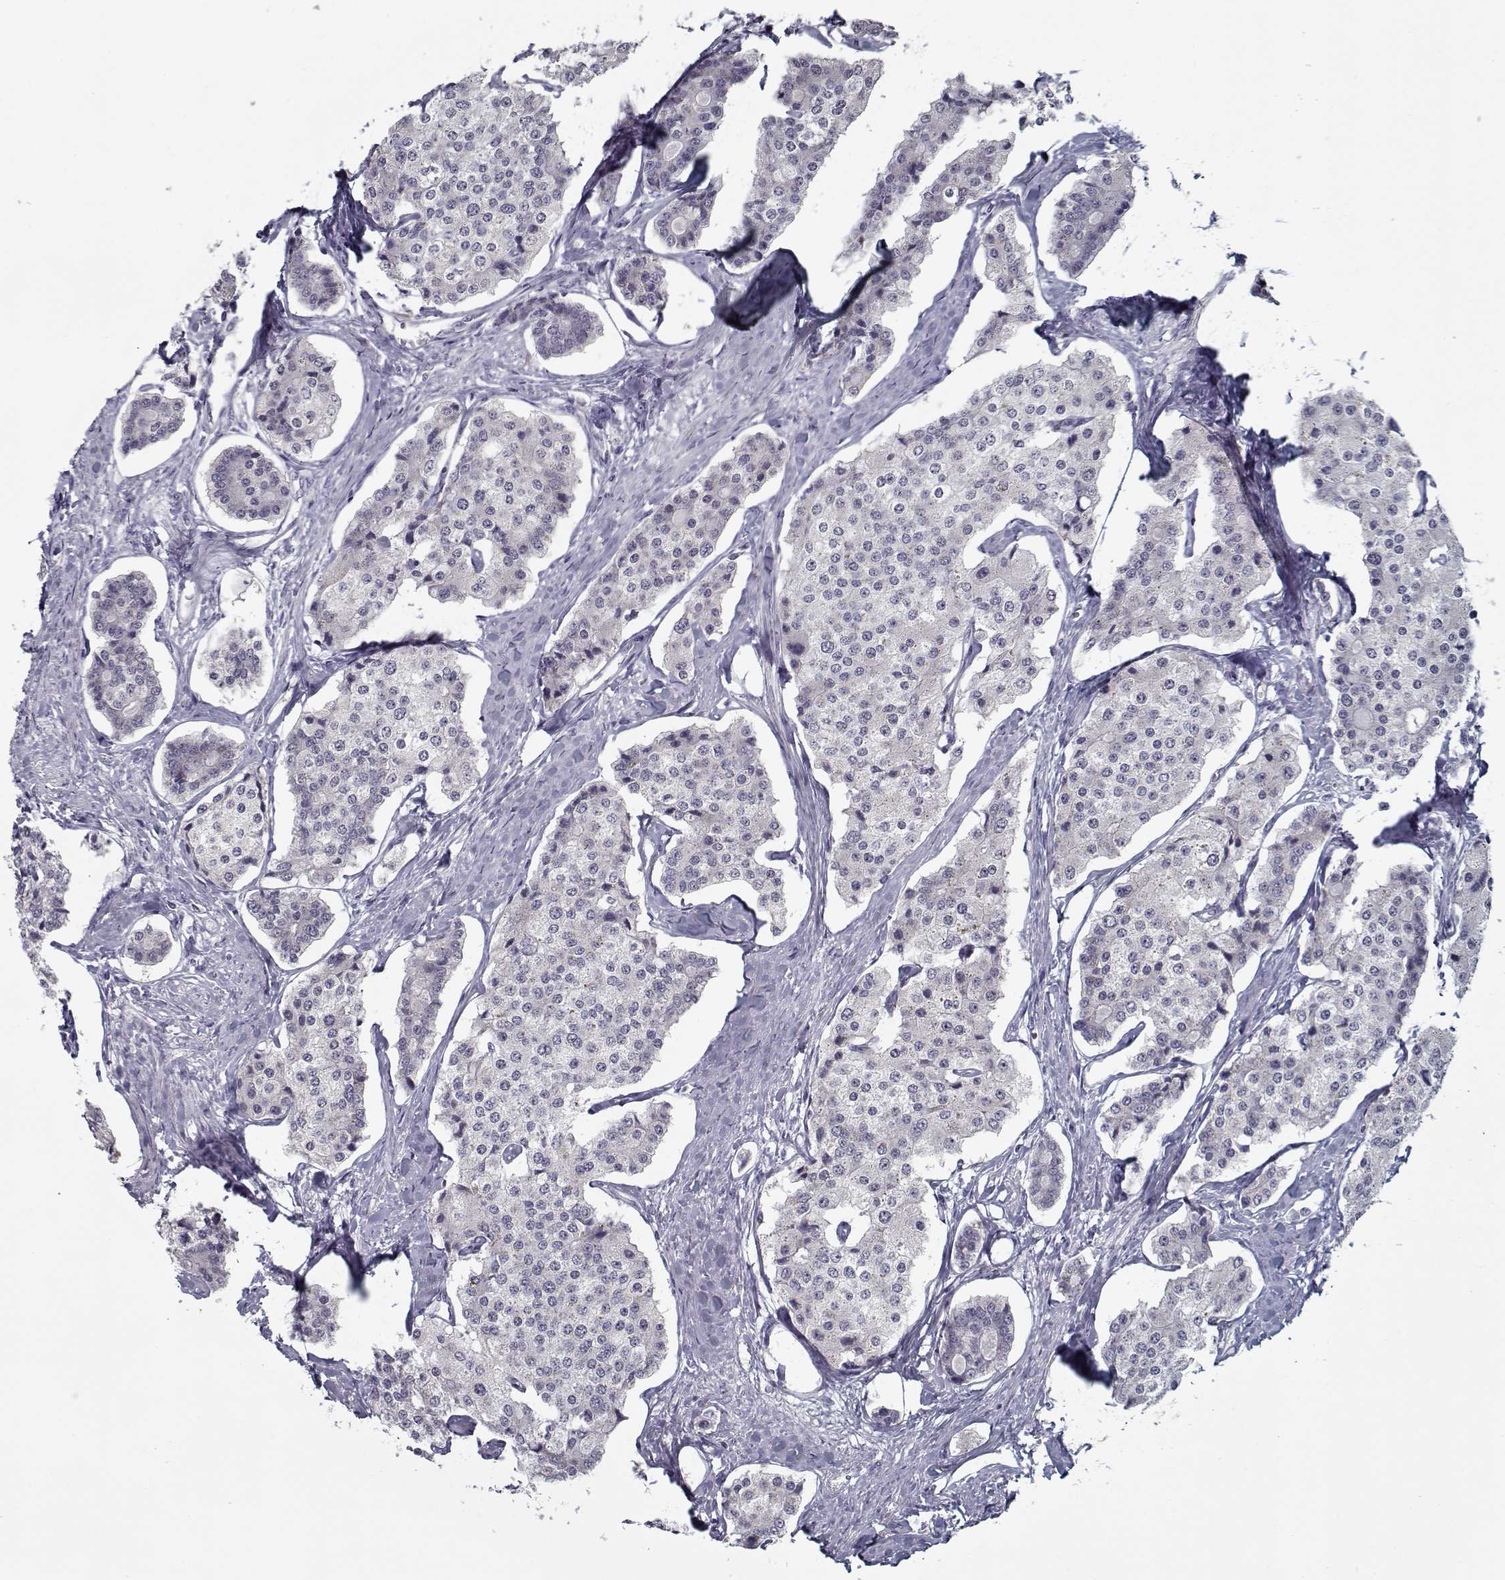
{"staining": {"intensity": "negative", "quantity": "none", "location": "none"}, "tissue": "carcinoid", "cell_type": "Tumor cells", "image_type": "cancer", "snomed": [{"axis": "morphology", "description": "Carcinoid, malignant, NOS"}, {"axis": "topography", "description": "Small intestine"}], "caption": "The IHC histopathology image has no significant staining in tumor cells of carcinoid (malignant) tissue. (Stains: DAB (3,3'-diaminobenzidine) immunohistochemistry (IHC) with hematoxylin counter stain, Microscopy: brightfield microscopy at high magnification).", "gene": "SEC16B", "patient": {"sex": "female", "age": 65}}